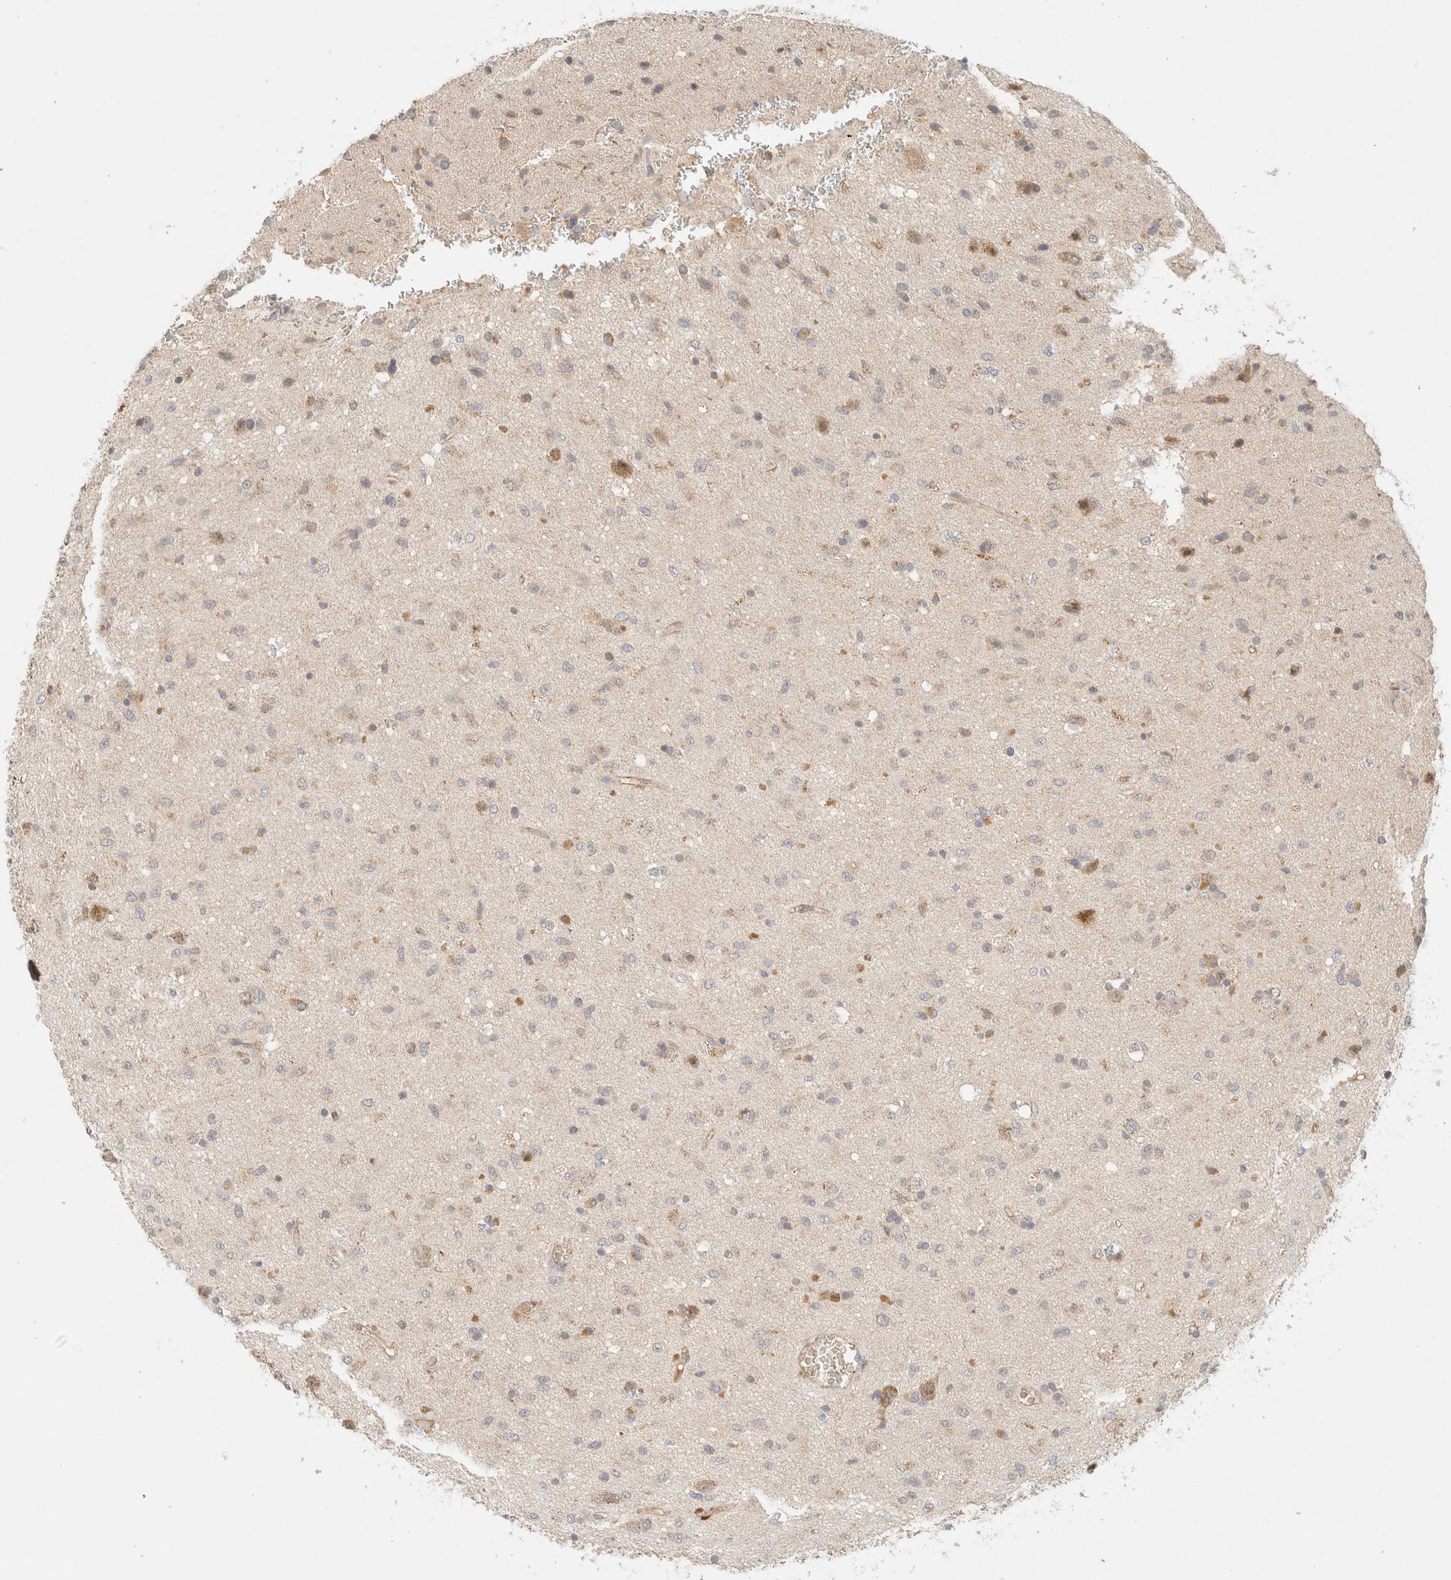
{"staining": {"intensity": "weak", "quantity": "<25%", "location": "cytoplasmic/membranous"}, "tissue": "glioma", "cell_type": "Tumor cells", "image_type": "cancer", "snomed": [{"axis": "morphology", "description": "Glioma, malignant, Low grade"}, {"axis": "topography", "description": "Brain"}], "caption": "The image reveals no staining of tumor cells in malignant low-grade glioma. (DAB (3,3'-diaminobenzidine) immunohistochemistry with hematoxylin counter stain).", "gene": "MRM3", "patient": {"sex": "male", "age": 77}}